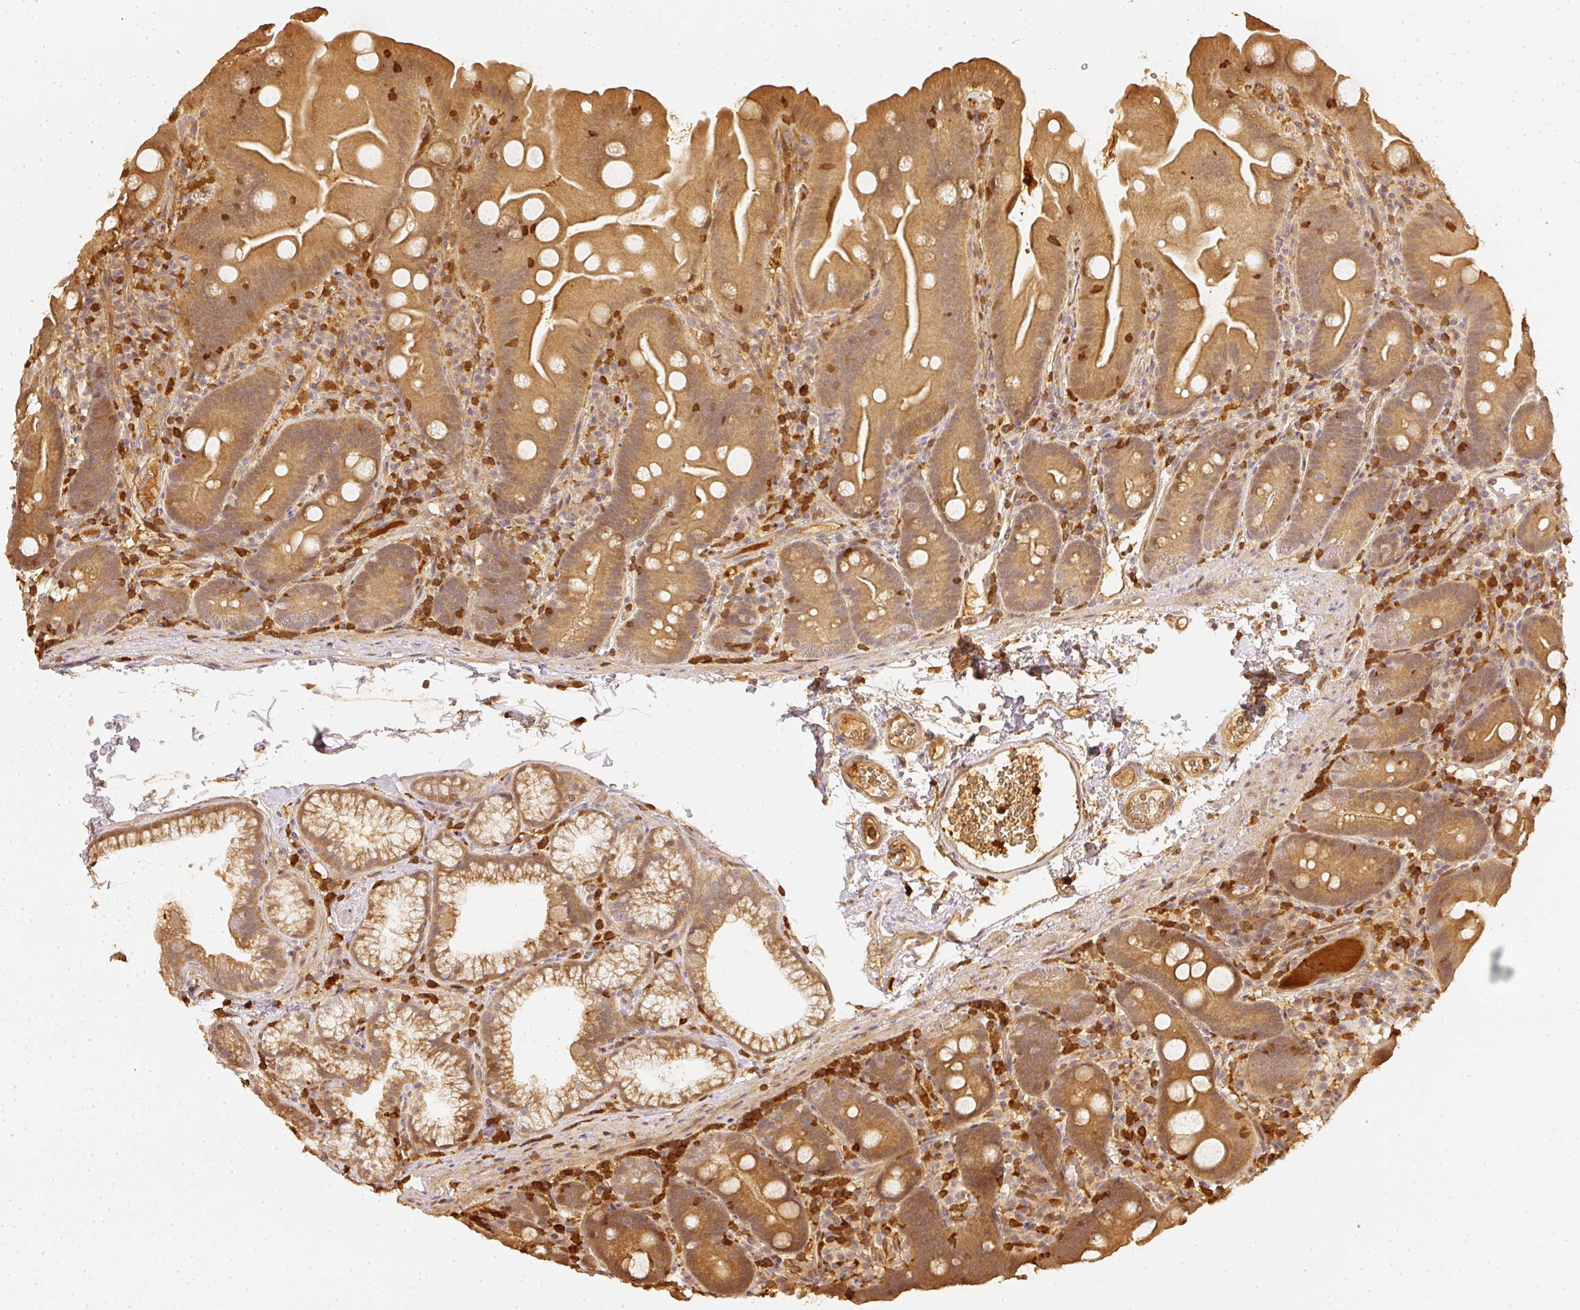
{"staining": {"intensity": "moderate", "quantity": ">75%", "location": "cytoplasmic/membranous"}, "tissue": "small intestine", "cell_type": "Glandular cells", "image_type": "normal", "snomed": [{"axis": "morphology", "description": "Normal tissue, NOS"}, {"axis": "topography", "description": "Small intestine"}], "caption": "Immunohistochemistry (IHC) micrograph of benign small intestine: small intestine stained using IHC demonstrates medium levels of moderate protein expression localized specifically in the cytoplasmic/membranous of glandular cells, appearing as a cytoplasmic/membranous brown color.", "gene": "PFN1", "patient": {"sex": "female", "age": 68}}